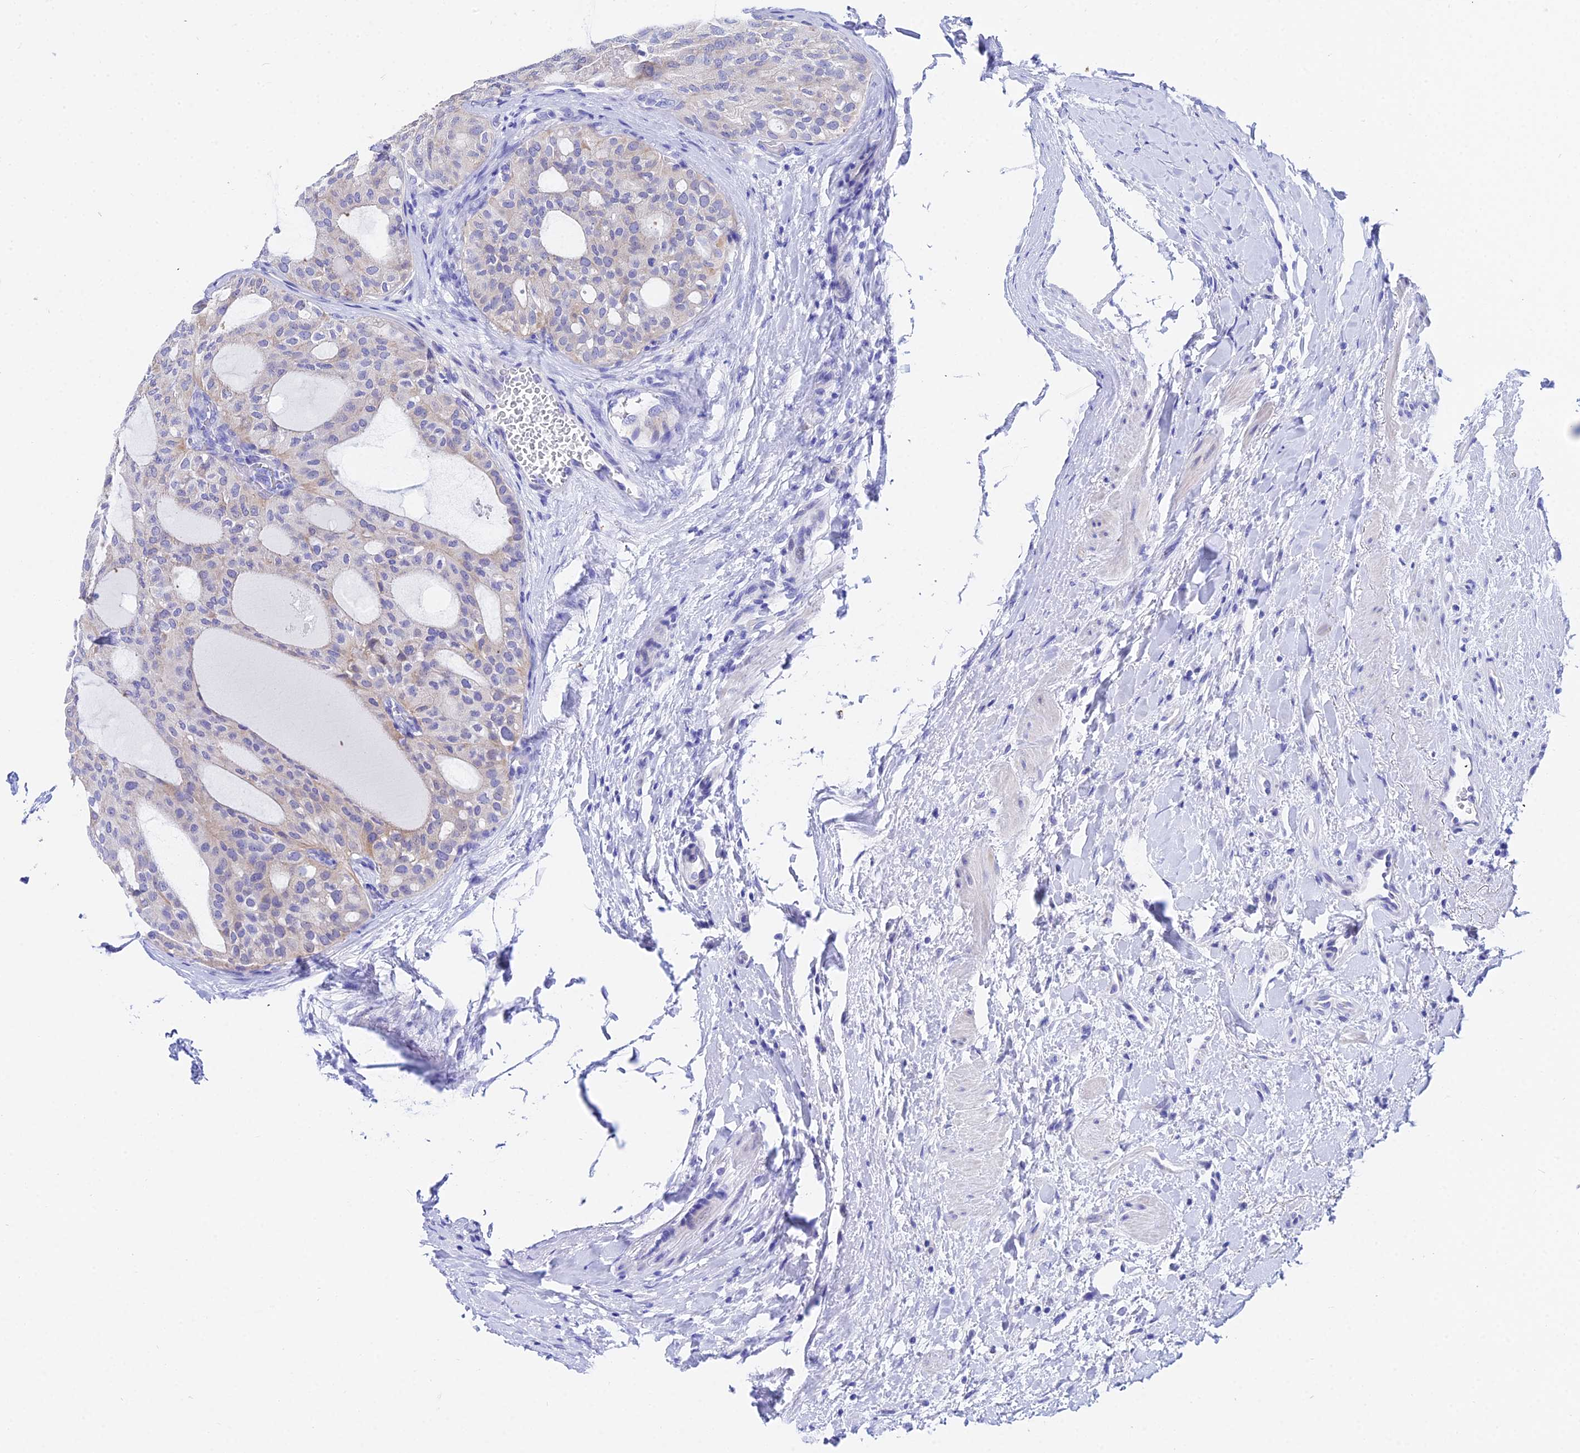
{"staining": {"intensity": "weak", "quantity": "<25%", "location": "cytoplasmic/membranous"}, "tissue": "thyroid cancer", "cell_type": "Tumor cells", "image_type": "cancer", "snomed": [{"axis": "morphology", "description": "Follicular adenoma carcinoma, NOS"}, {"axis": "topography", "description": "Thyroid gland"}], "caption": "The IHC histopathology image has no significant staining in tumor cells of follicular adenoma carcinoma (thyroid) tissue.", "gene": "CEP41", "patient": {"sex": "male", "age": 75}}